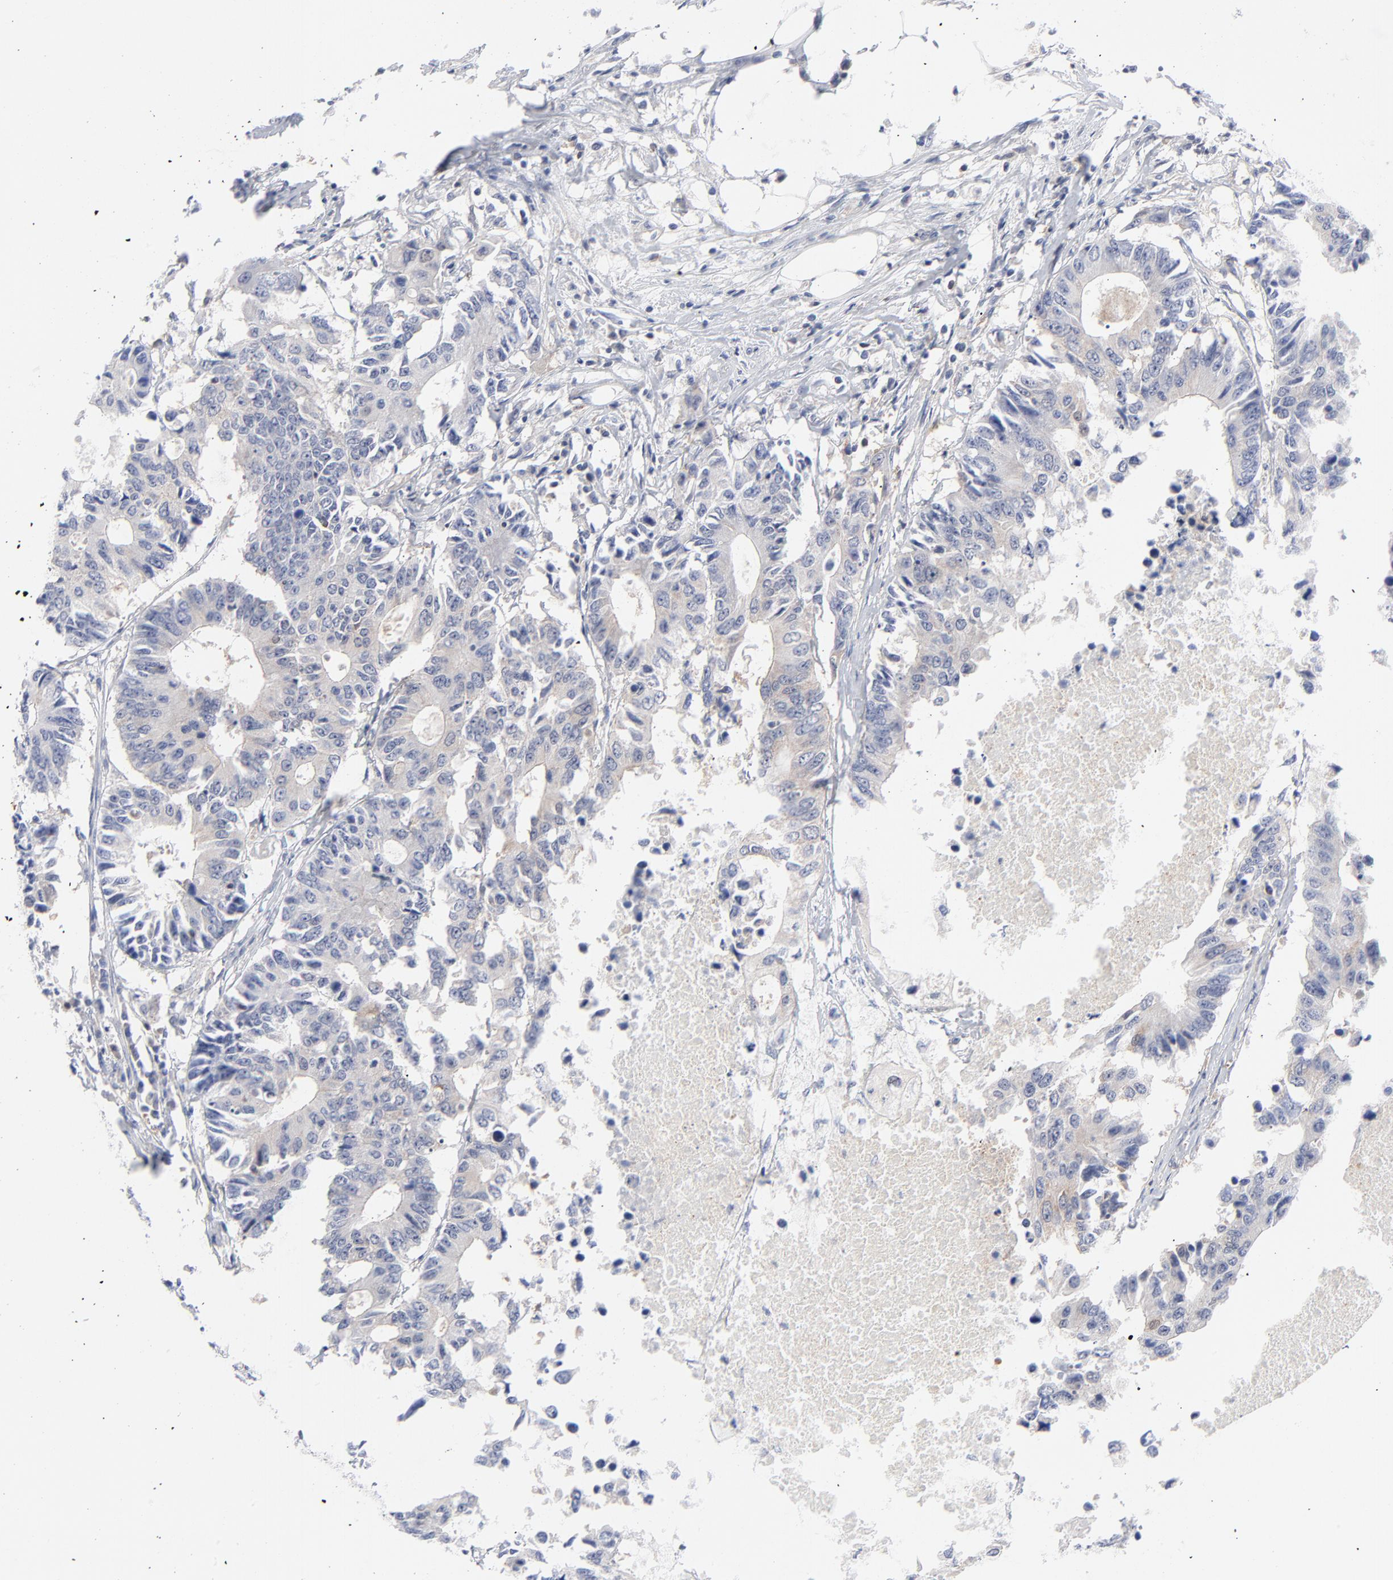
{"staining": {"intensity": "weak", "quantity": ">75%", "location": "cytoplasmic/membranous"}, "tissue": "colorectal cancer", "cell_type": "Tumor cells", "image_type": "cancer", "snomed": [{"axis": "morphology", "description": "Adenocarcinoma, NOS"}, {"axis": "topography", "description": "Colon"}], "caption": "Immunohistochemistry (IHC) (DAB) staining of adenocarcinoma (colorectal) demonstrates weak cytoplasmic/membranous protein staining in about >75% of tumor cells.", "gene": "CAB39L", "patient": {"sex": "male", "age": 71}}